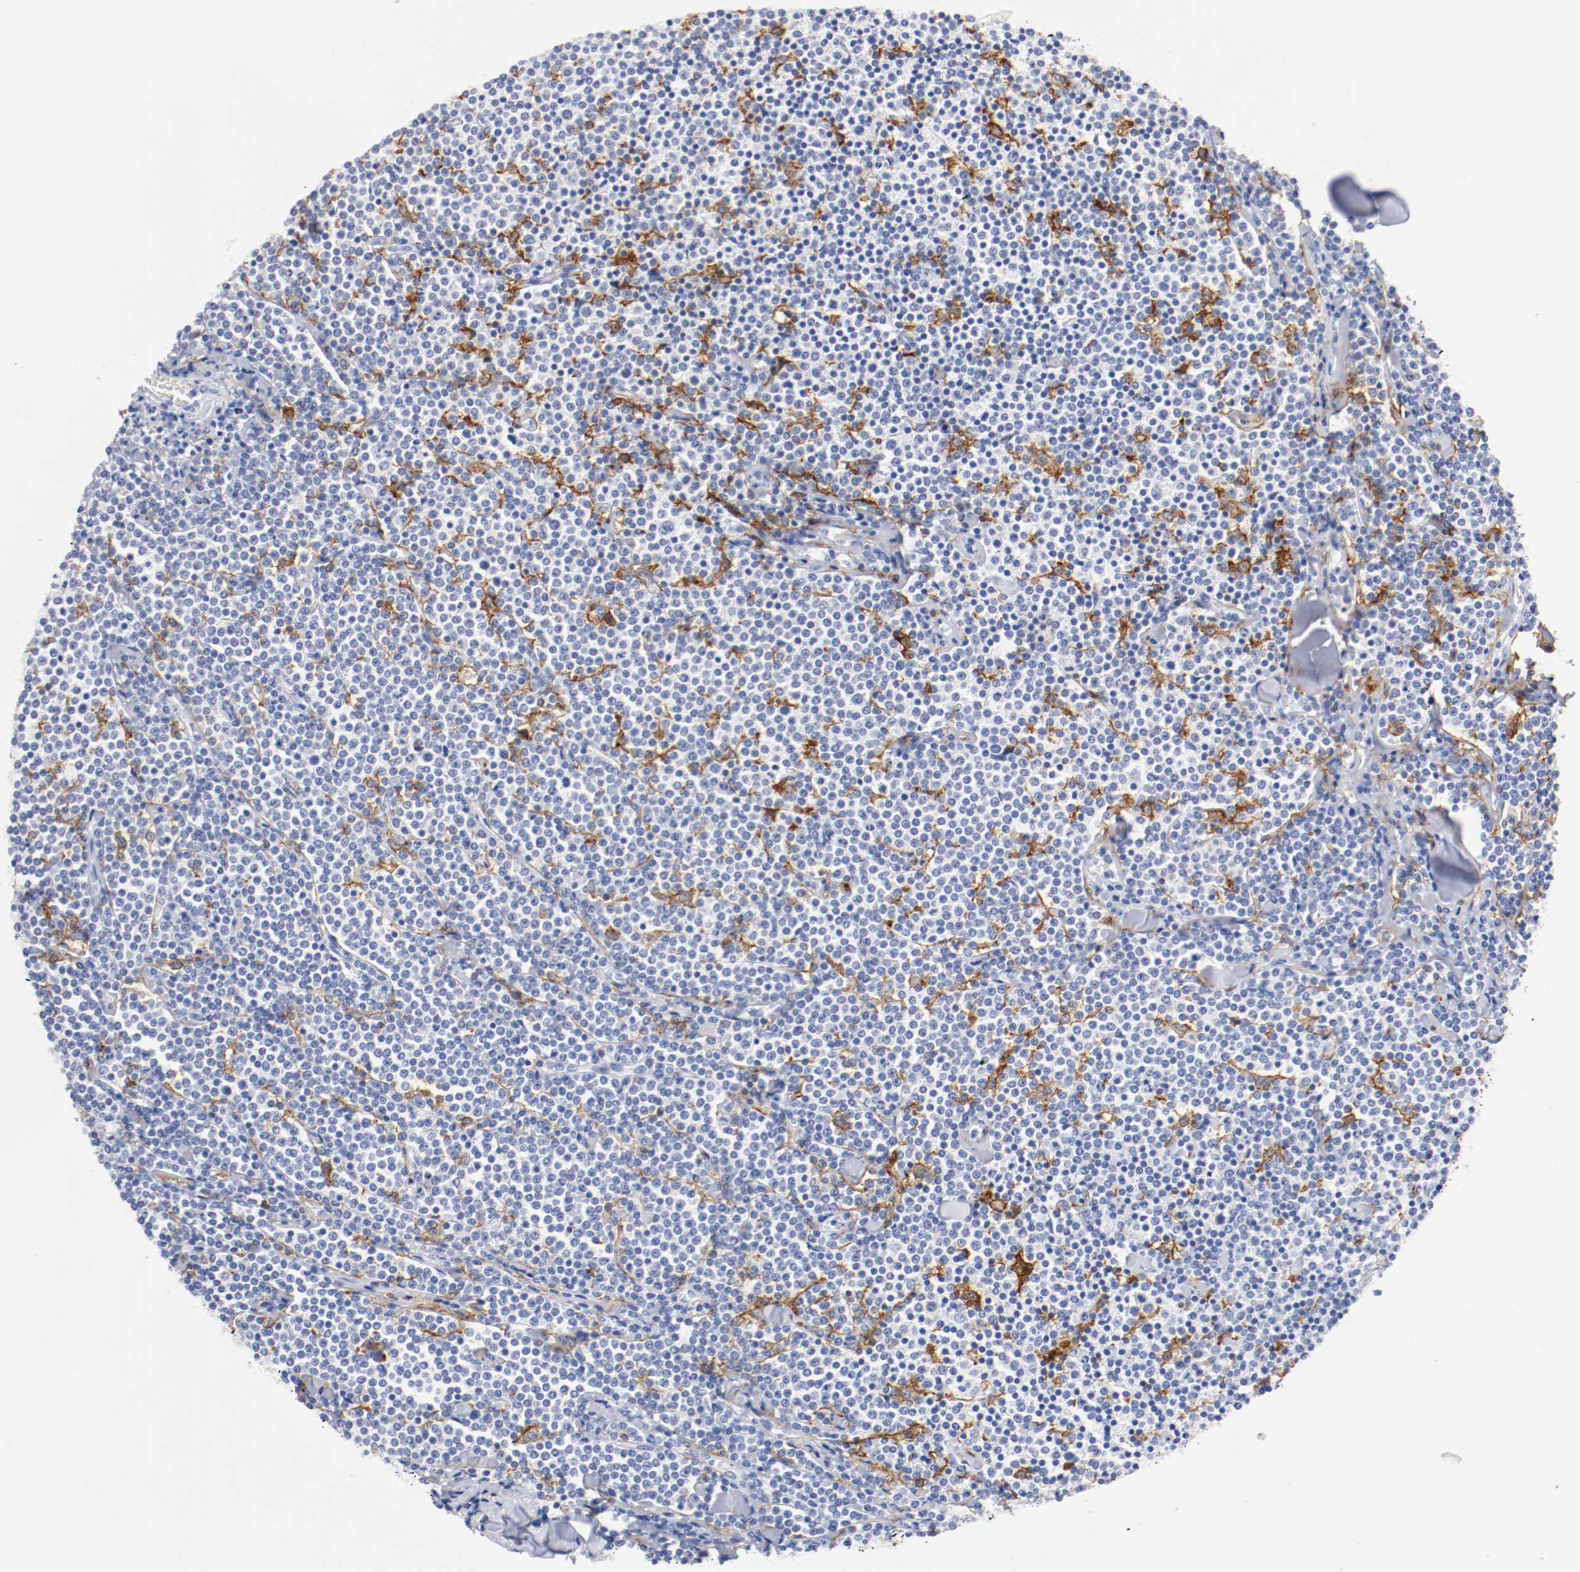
{"staining": {"intensity": "negative", "quantity": "none", "location": "none"}, "tissue": "lymphoma", "cell_type": "Tumor cells", "image_type": "cancer", "snomed": [{"axis": "morphology", "description": "Malignant lymphoma, non-Hodgkin's type, Low grade"}, {"axis": "topography", "description": "Soft tissue"}], "caption": "Immunohistochemical staining of lymphoma demonstrates no significant staining in tumor cells.", "gene": "ITGAX", "patient": {"sex": "male", "age": 92}}